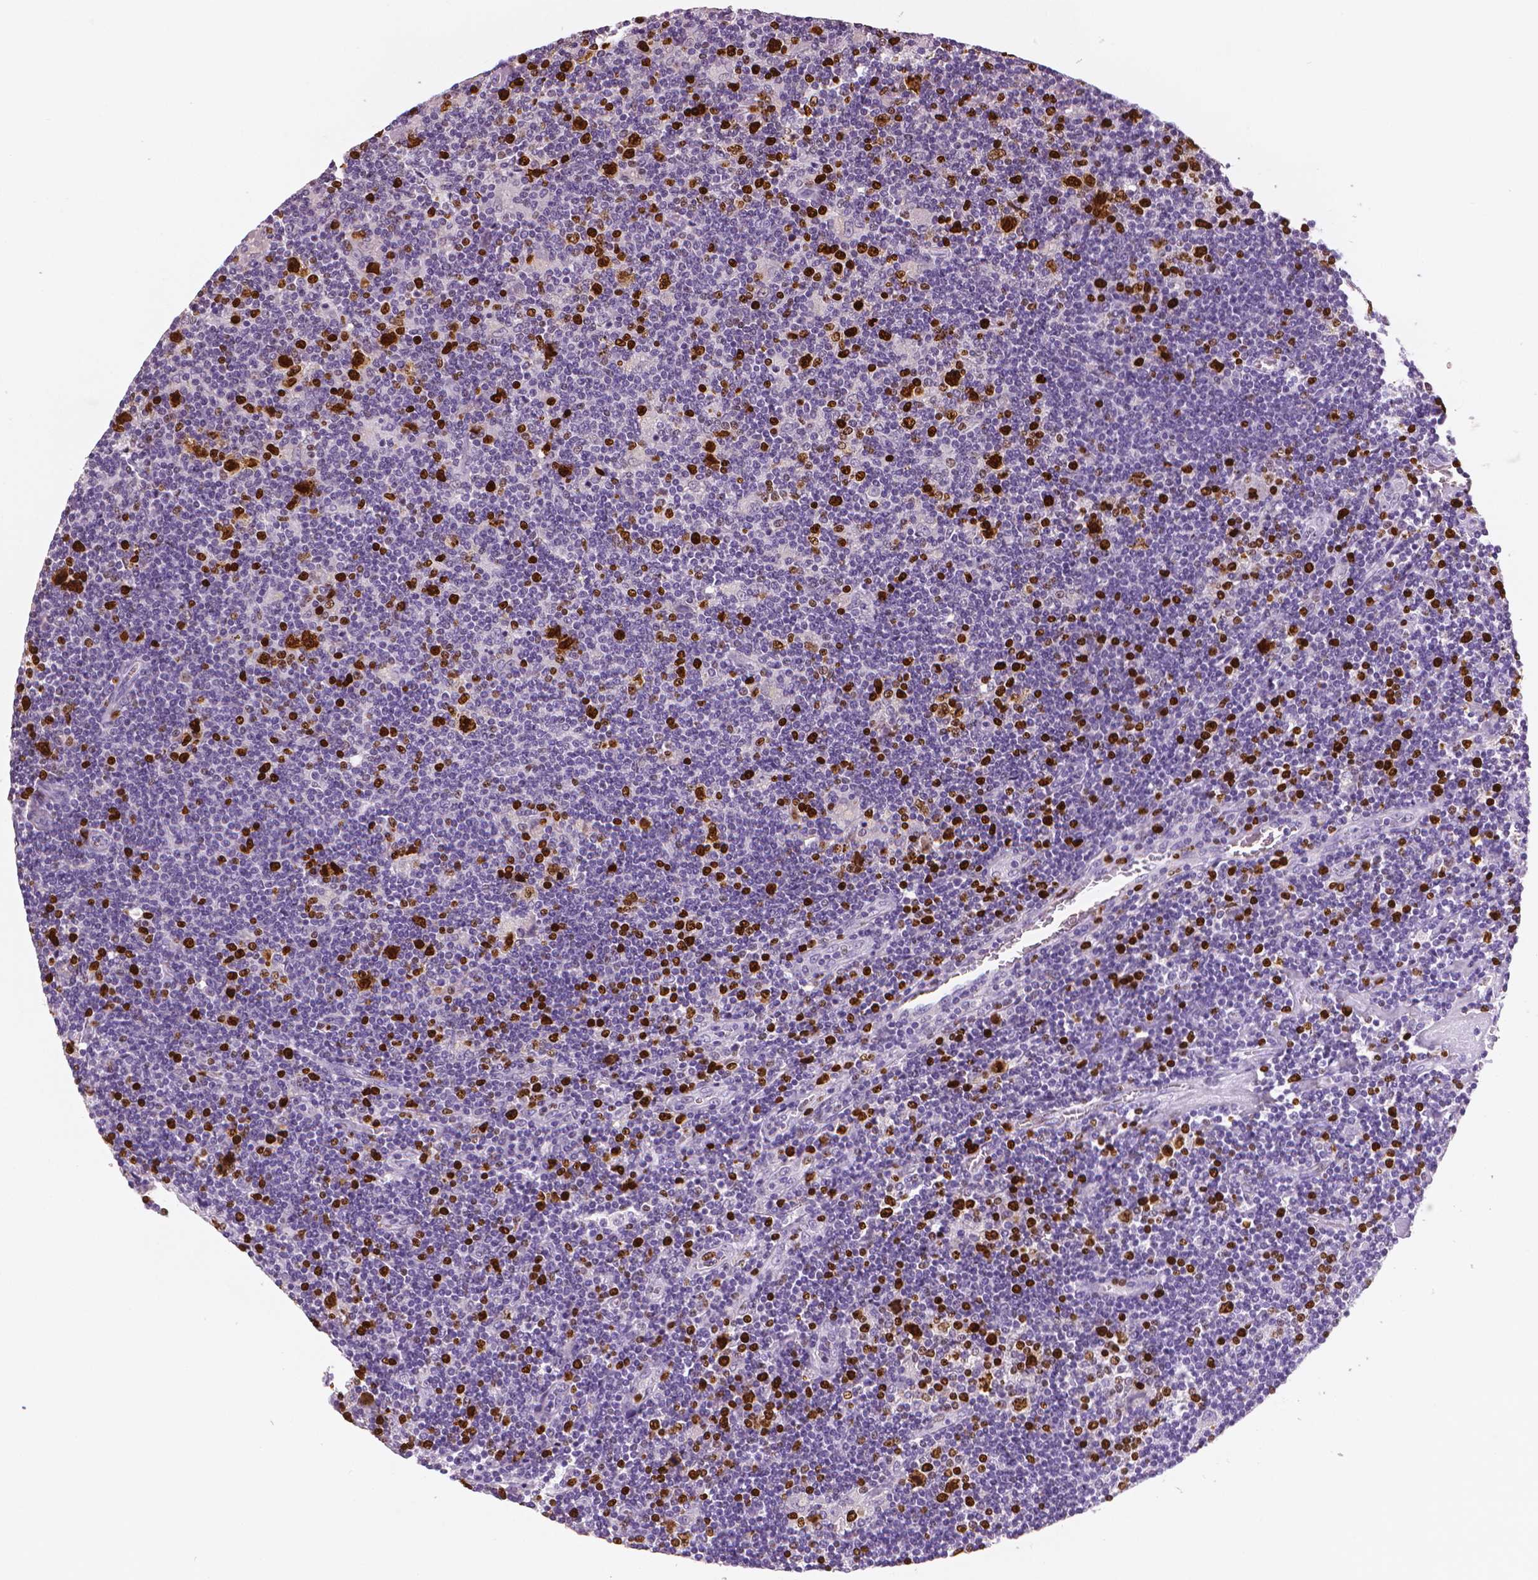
{"staining": {"intensity": "strong", "quantity": "25%-75%", "location": "nuclear"}, "tissue": "lymphoma", "cell_type": "Tumor cells", "image_type": "cancer", "snomed": [{"axis": "morphology", "description": "Hodgkin's disease, NOS"}, {"axis": "topography", "description": "Lymph node"}], "caption": "High-power microscopy captured an immunohistochemistry image of lymphoma, revealing strong nuclear staining in approximately 25%-75% of tumor cells.", "gene": "MKI67", "patient": {"sex": "male", "age": 40}}